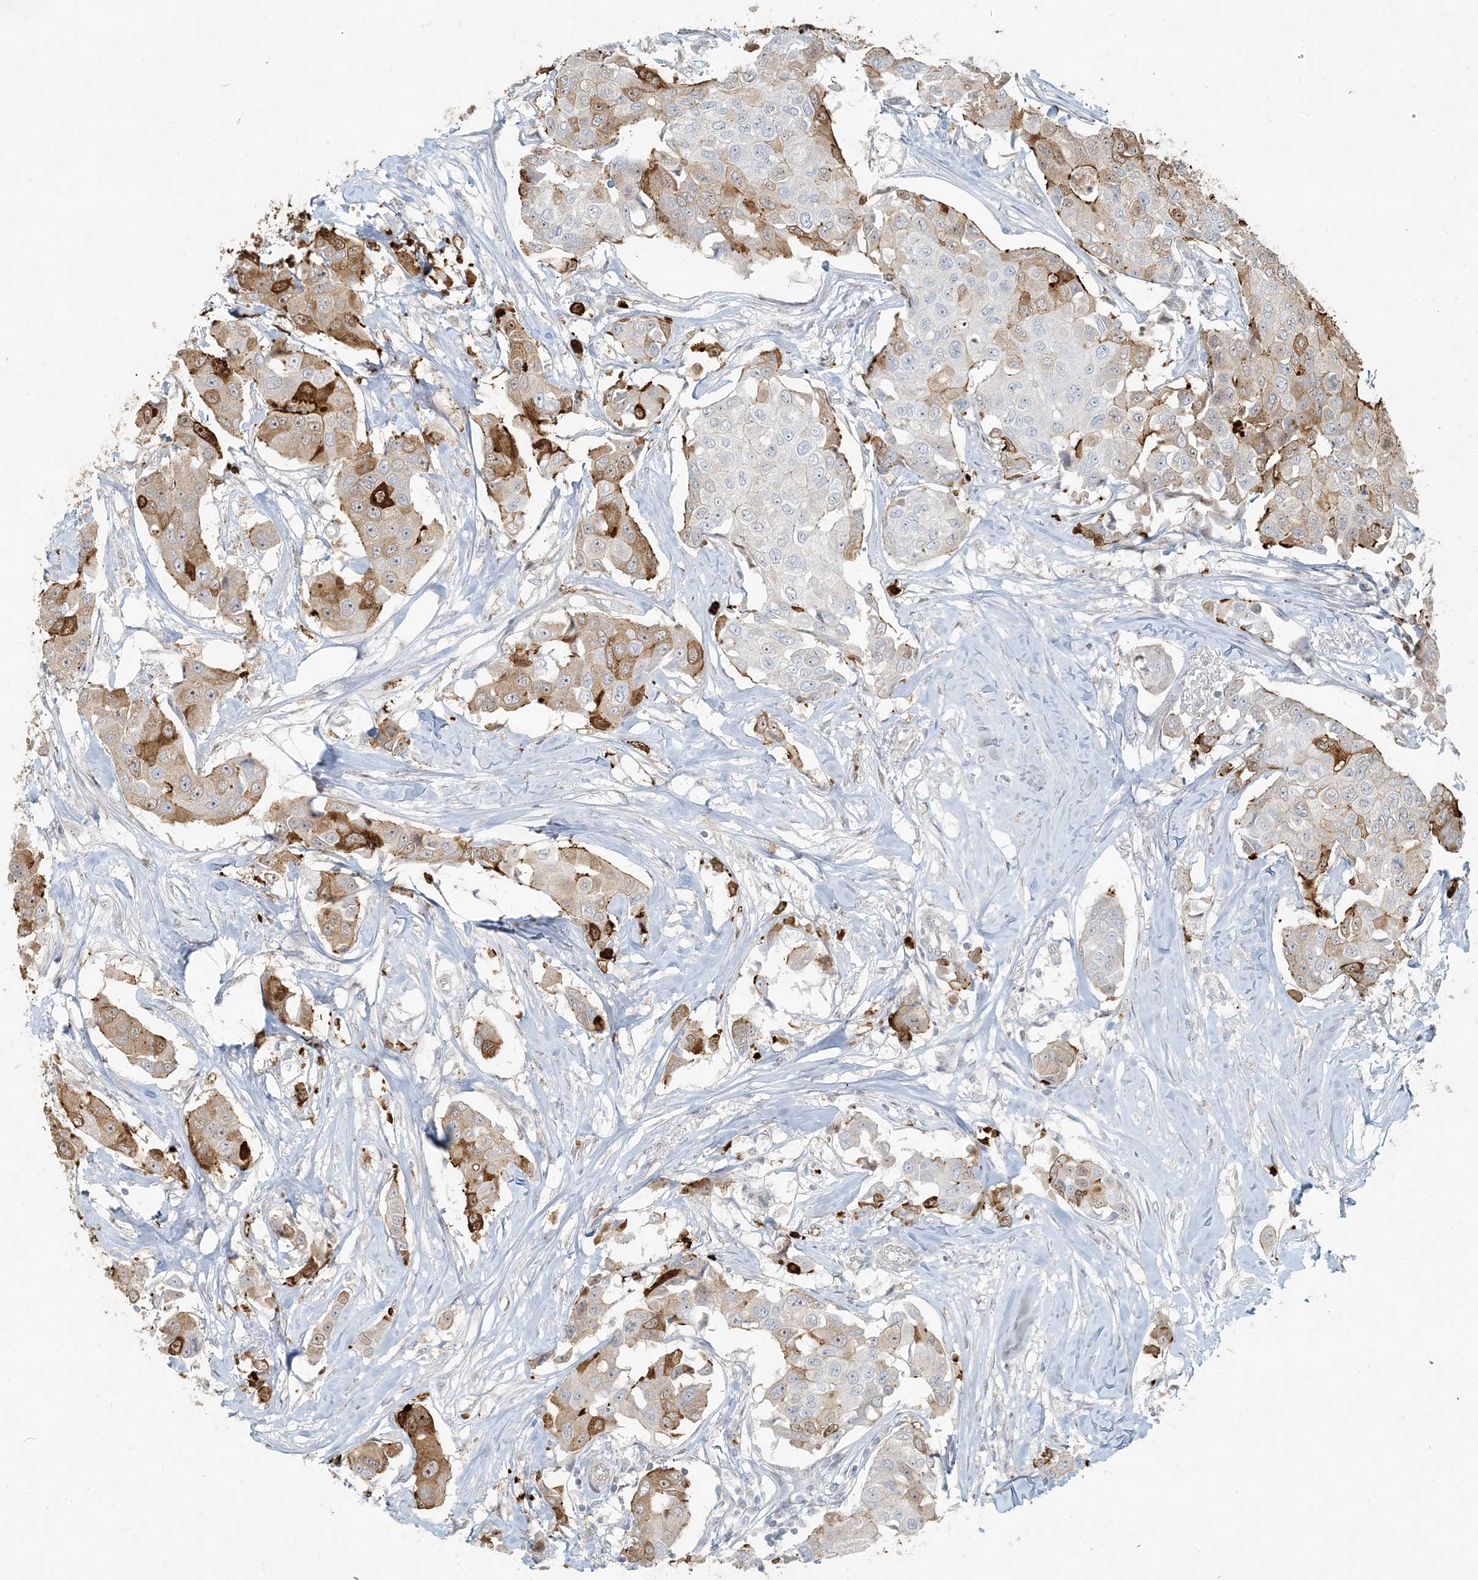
{"staining": {"intensity": "moderate", "quantity": "25%-75%", "location": "cytoplasmic/membranous"}, "tissue": "breast cancer", "cell_type": "Tumor cells", "image_type": "cancer", "snomed": [{"axis": "morphology", "description": "Duct carcinoma"}, {"axis": "topography", "description": "Breast"}], "caption": "Approximately 25%-75% of tumor cells in invasive ductal carcinoma (breast) reveal moderate cytoplasmic/membranous protein positivity as visualized by brown immunohistochemical staining.", "gene": "BCORL1", "patient": {"sex": "female", "age": 80}}